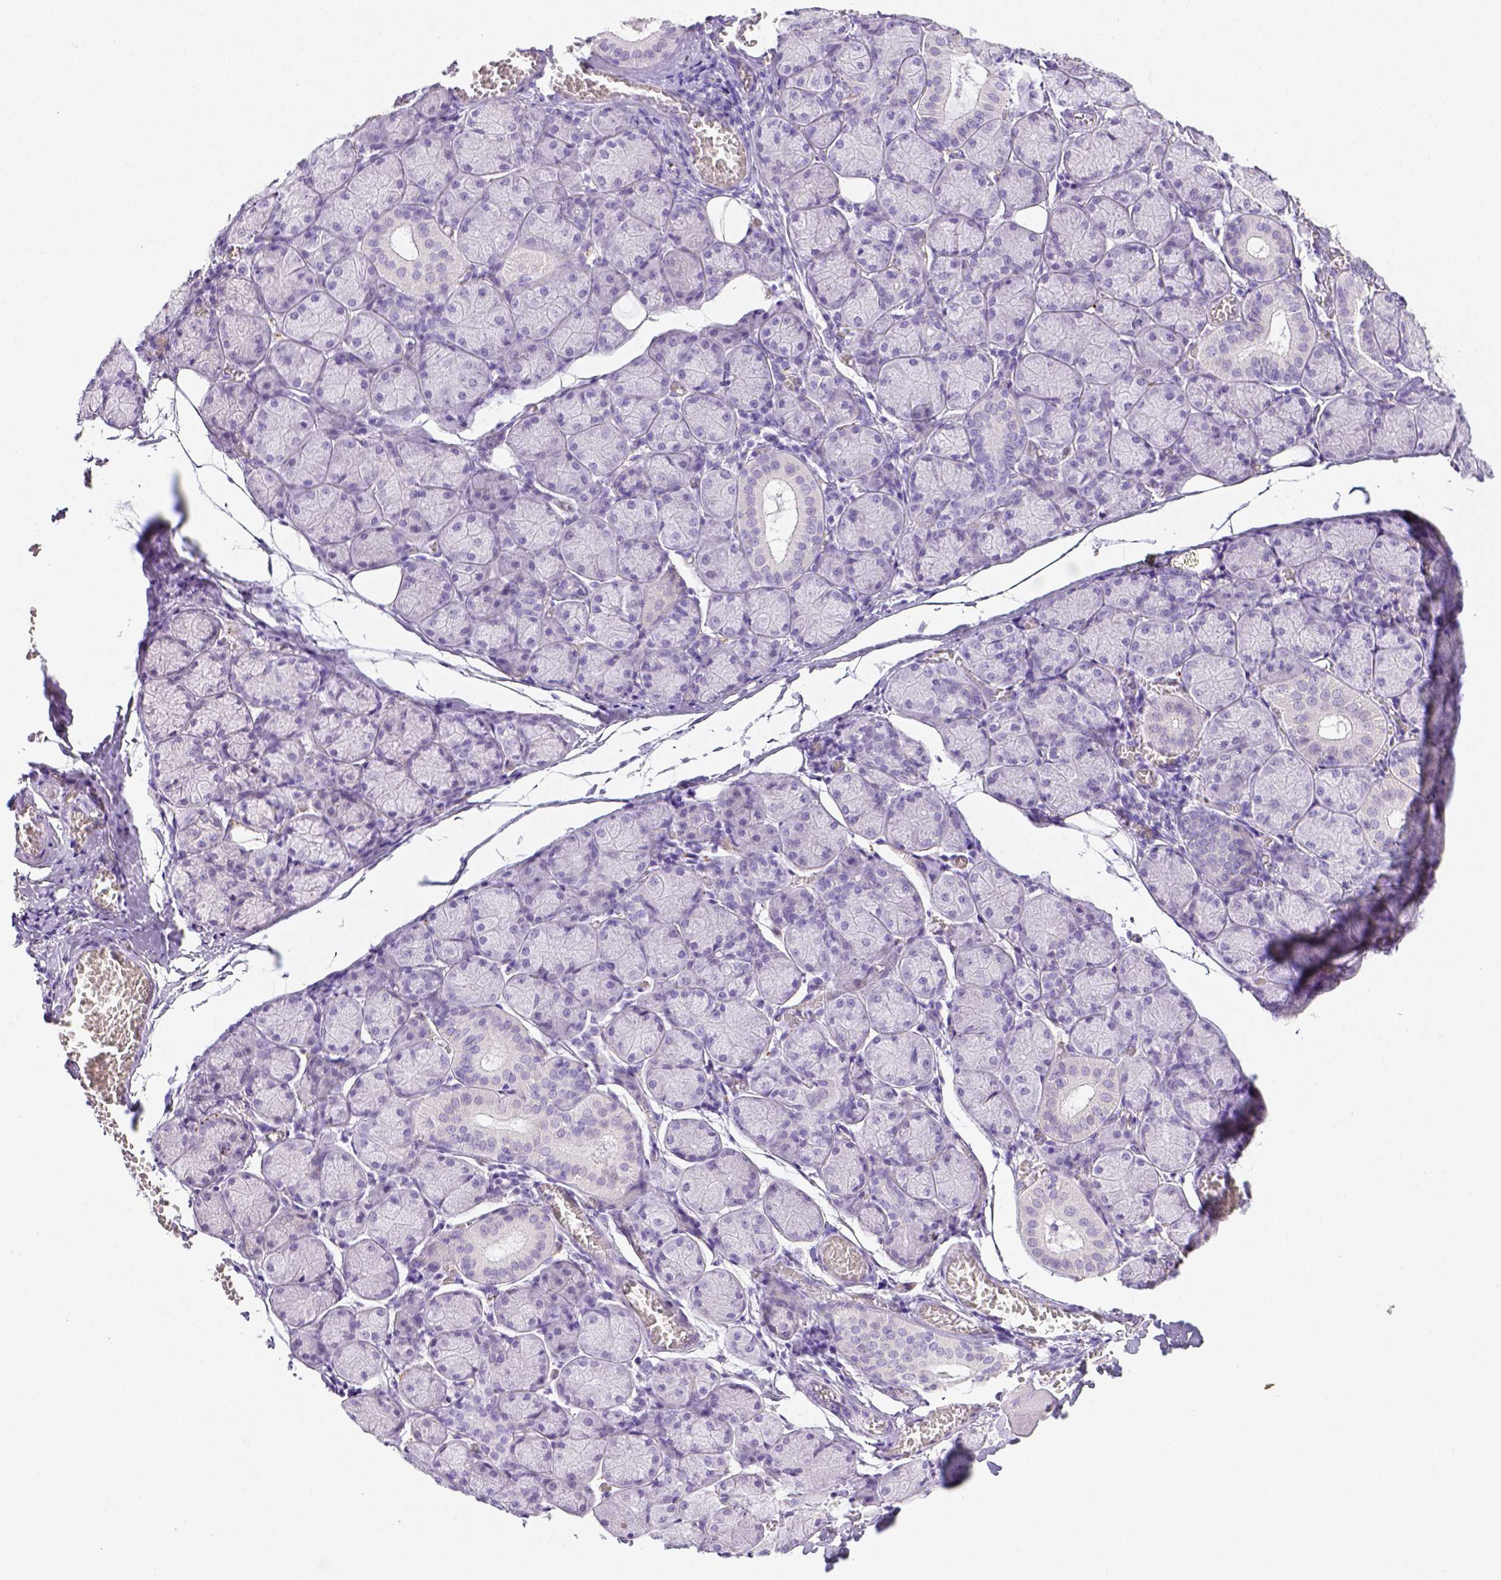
{"staining": {"intensity": "negative", "quantity": "none", "location": "none"}, "tissue": "salivary gland", "cell_type": "Glandular cells", "image_type": "normal", "snomed": [{"axis": "morphology", "description": "Normal tissue, NOS"}, {"axis": "topography", "description": "Salivary gland"}], "caption": "Glandular cells show no significant protein expression in normal salivary gland. (IHC, brightfield microscopy, high magnification).", "gene": "ARHGAP36", "patient": {"sex": "female", "age": 24}}